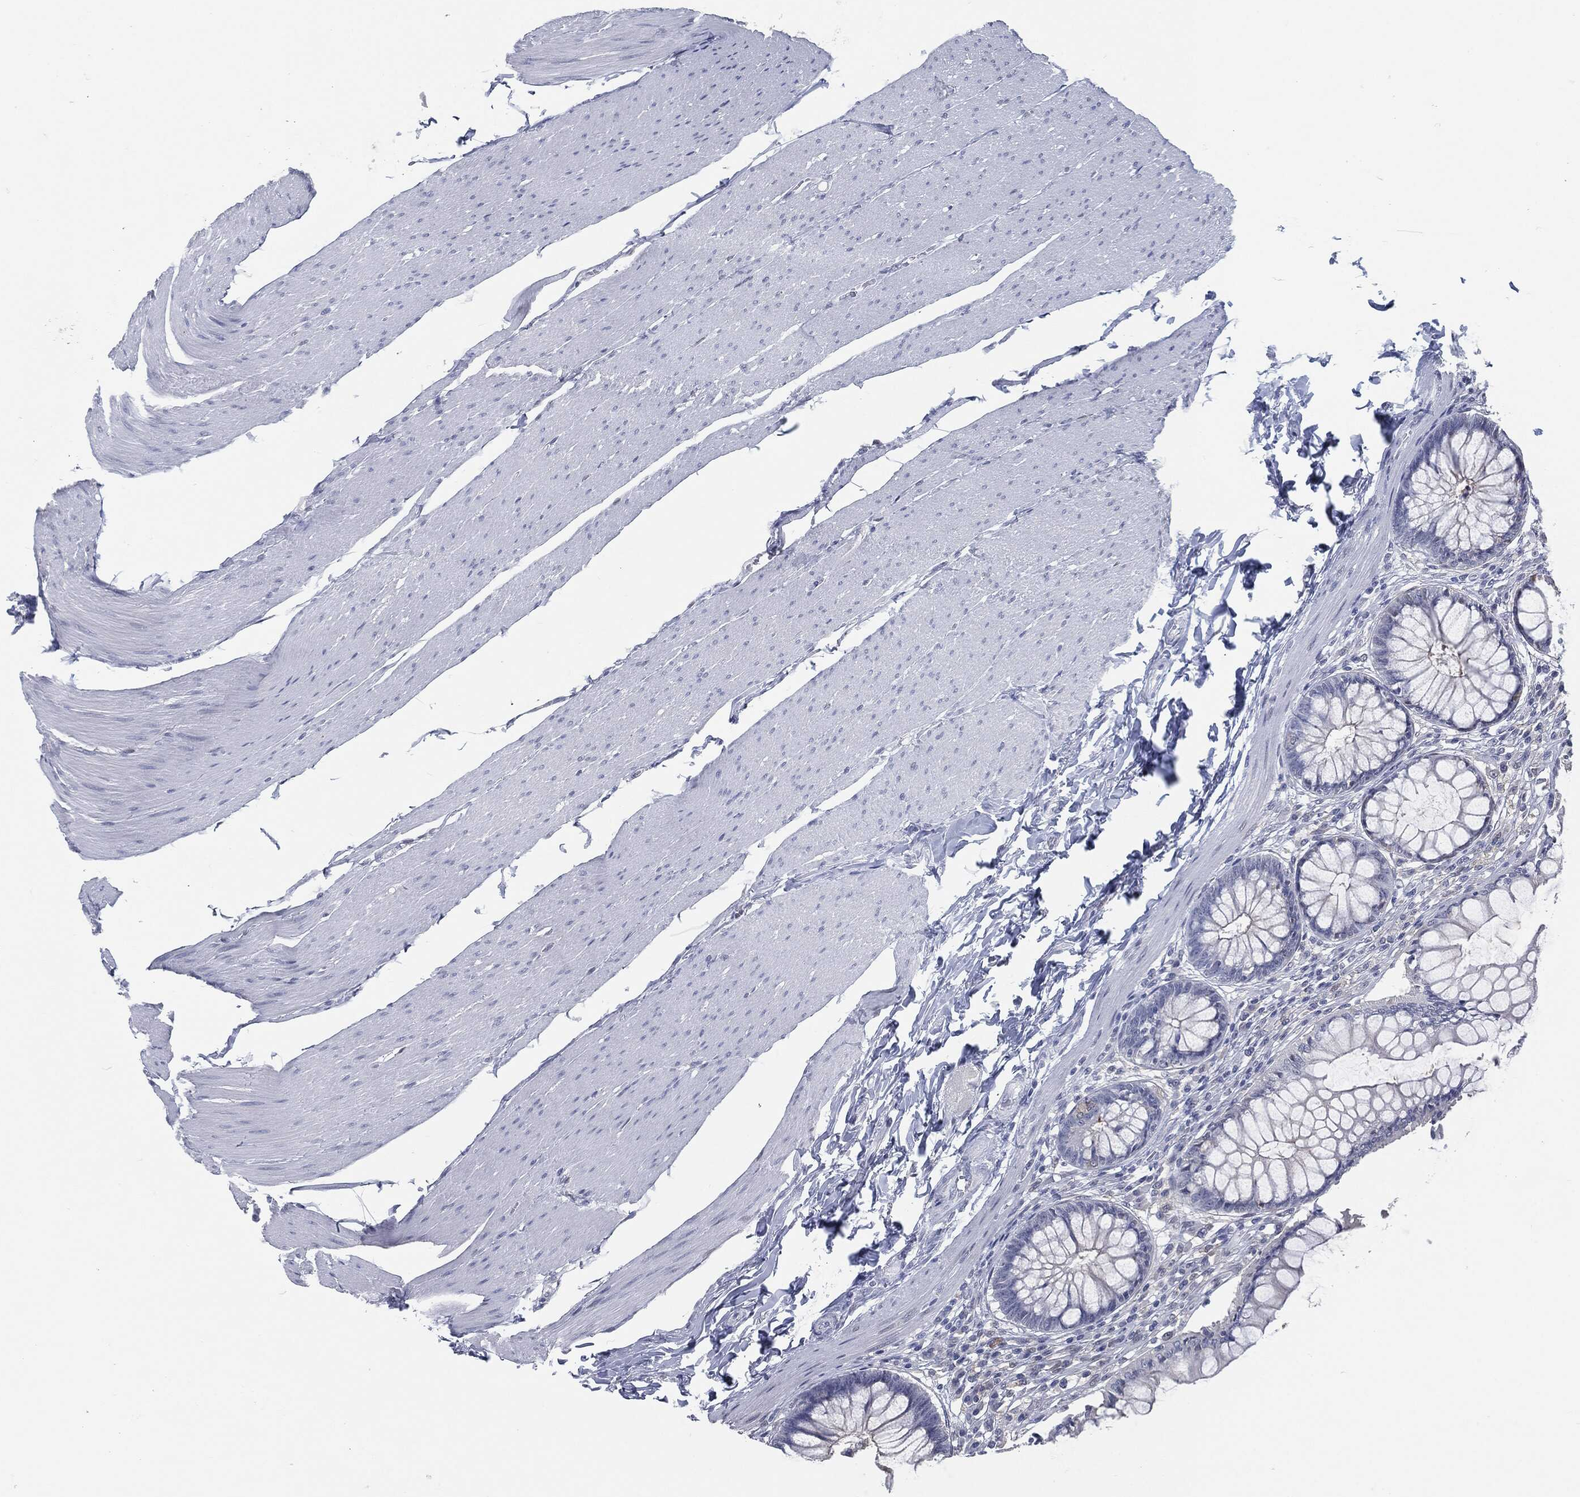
{"staining": {"intensity": "negative", "quantity": "none", "location": "none"}, "tissue": "rectum", "cell_type": "Glandular cells", "image_type": "normal", "snomed": [{"axis": "morphology", "description": "Normal tissue, NOS"}, {"axis": "topography", "description": "Rectum"}], "caption": "The immunohistochemistry (IHC) photomicrograph has no significant expression in glandular cells of rectum. (DAB (3,3'-diaminobenzidine) immunohistochemistry (IHC), high magnification).", "gene": "PROM1", "patient": {"sex": "female", "age": 58}}